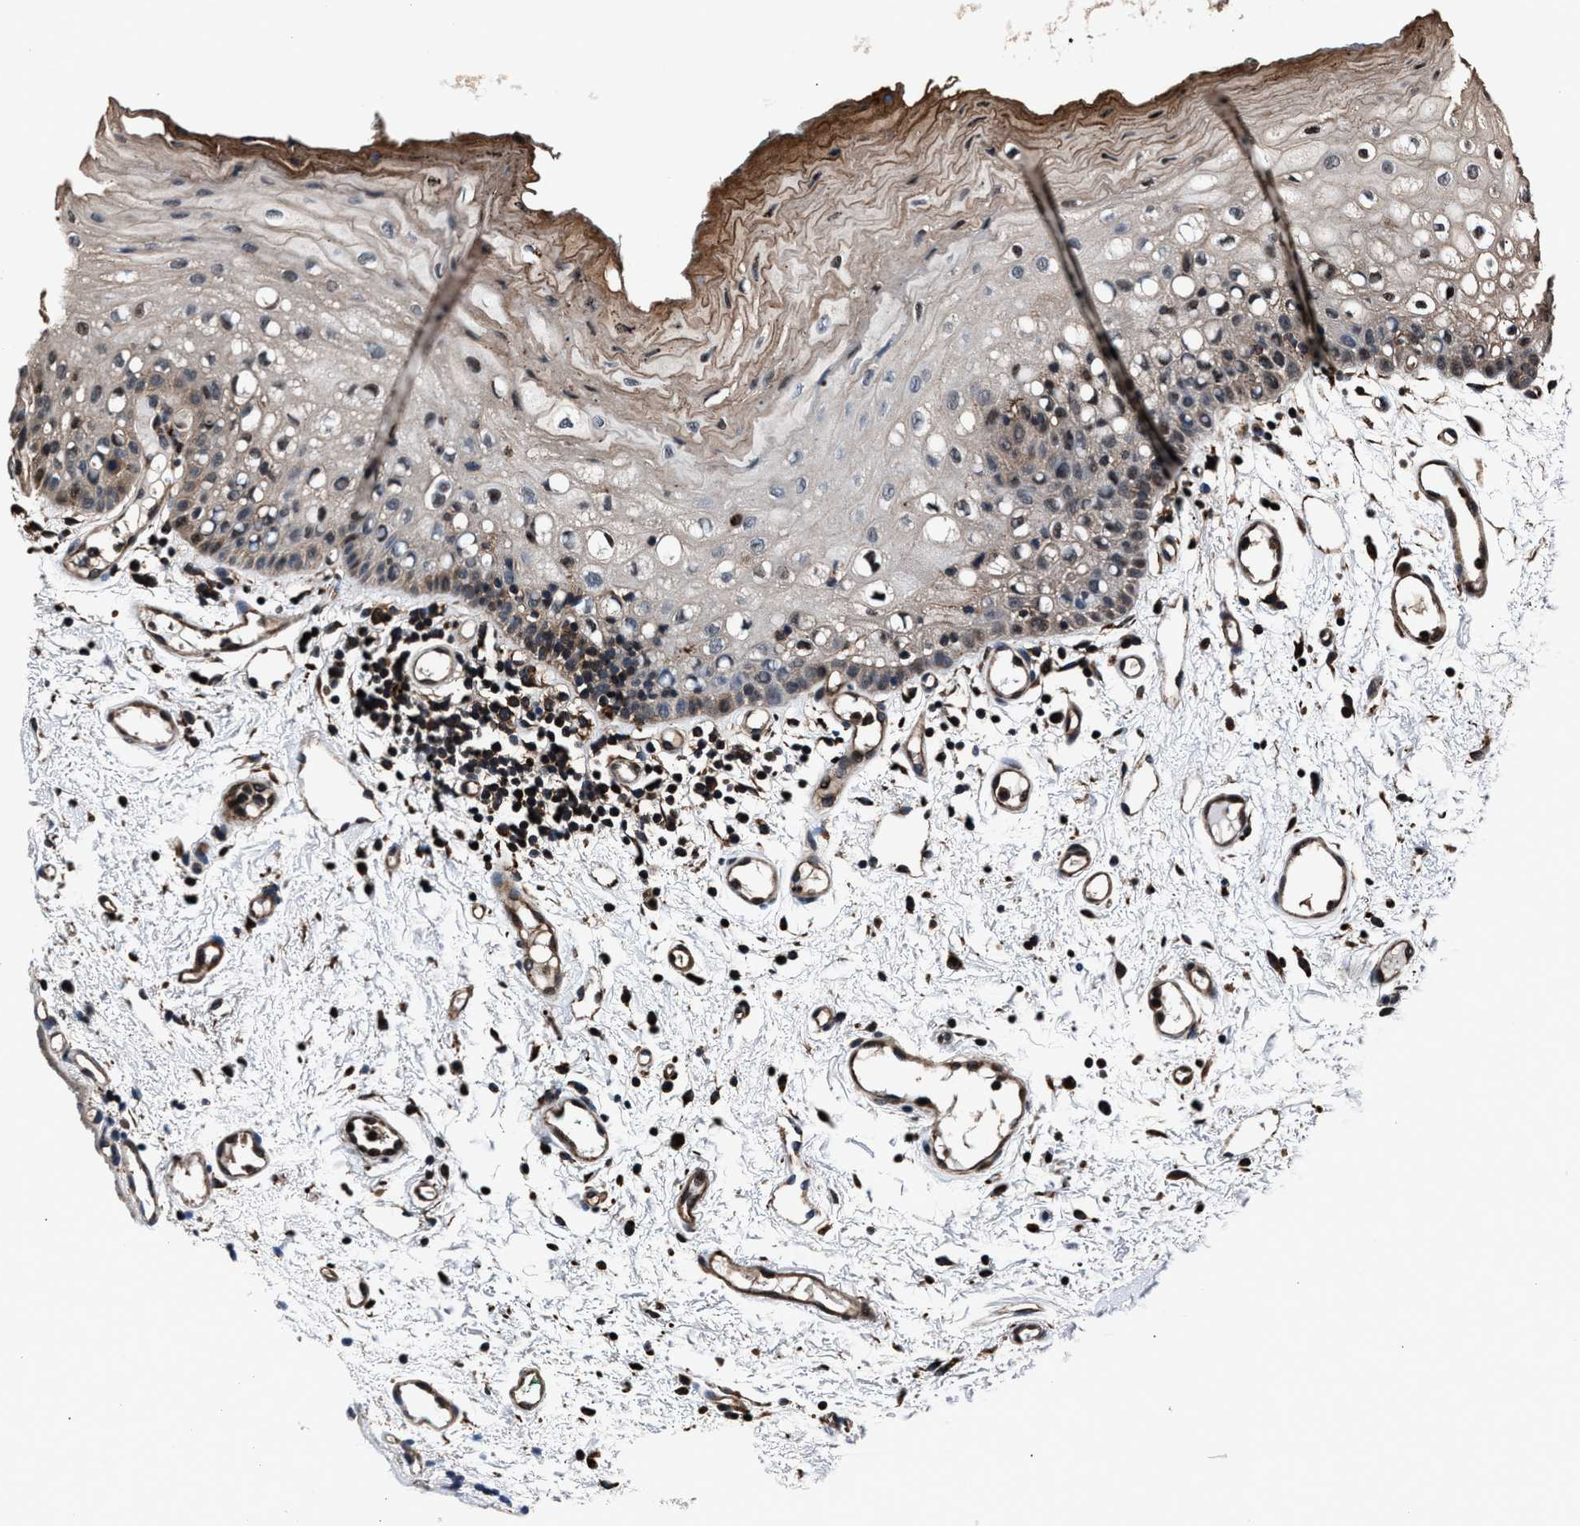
{"staining": {"intensity": "weak", "quantity": "<25%", "location": "cytoplasmic/membranous"}, "tissue": "oral mucosa", "cell_type": "Squamous epithelial cells", "image_type": "normal", "snomed": [{"axis": "morphology", "description": "Normal tissue, NOS"}, {"axis": "morphology", "description": "Squamous cell carcinoma, NOS"}, {"axis": "topography", "description": "Oral tissue"}, {"axis": "topography", "description": "Salivary gland"}, {"axis": "topography", "description": "Head-Neck"}], "caption": "DAB immunohistochemical staining of normal oral mucosa reveals no significant expression in squamous epithelial cells. The staining was performed using DAB (3,3'-diaminobenzidine) to visualize the protein expression in brown, while the nuclei were stained in blue with hematoxylin (Magnification: 20x).", "gene": "MFSD11", "patient": {"sex": "female", "age": 62}}